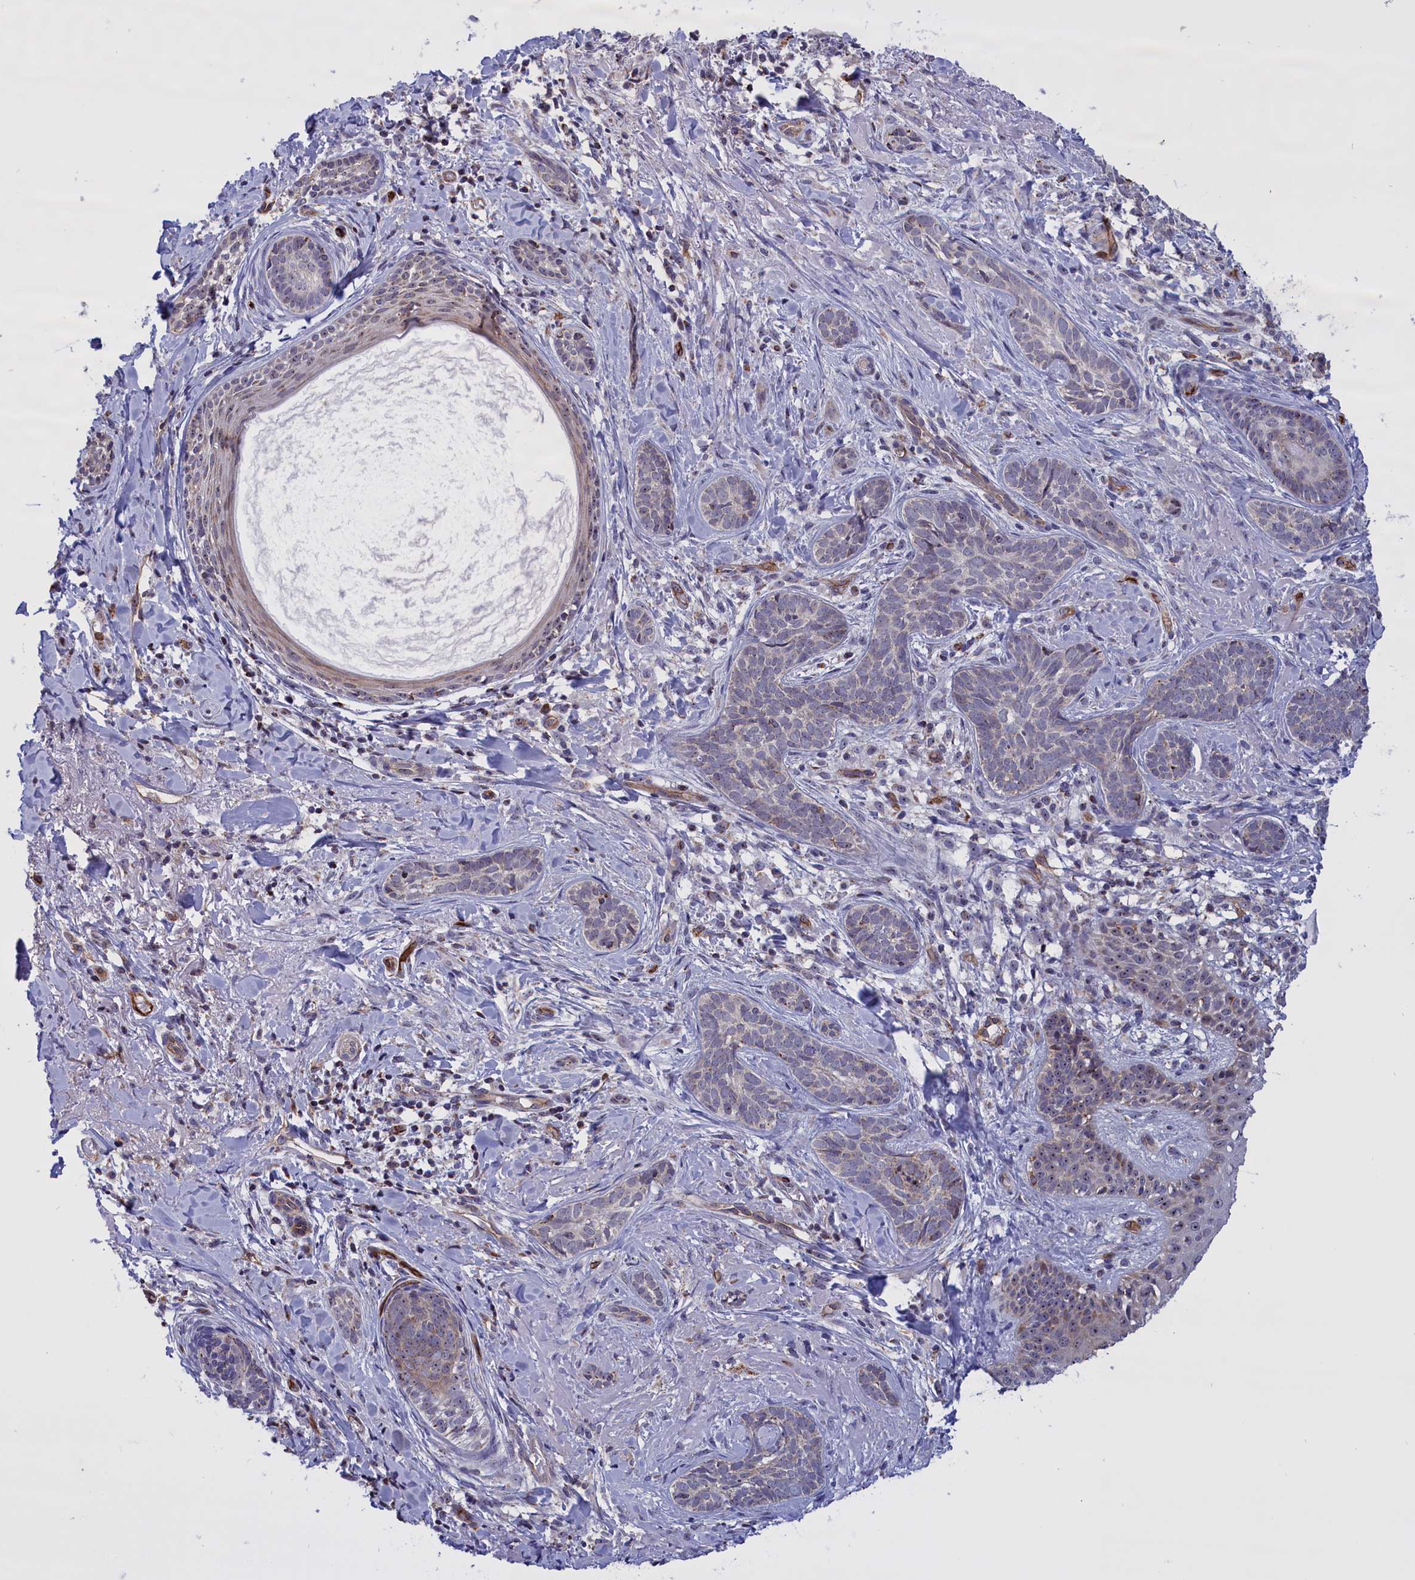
{"staining": {"intensity": "weak", "quantity": "<25%", "location": "cytoplasmic/membranous"}, "tissue": "skin cancer", "cell_type": "Tumor cells", "image_type": "cancer", "snomed": [{"axis": "morphology", "description": "Basal cell carcinoma"}, {"axis": "topography", "description": "Skin"}], "caption": "Skin cancer stained for a protein using immunohistochemistry (IHC) reveals no staining tumor cells.", "gene": "MPND", "patient": {"sex": "female", "age": 76}}